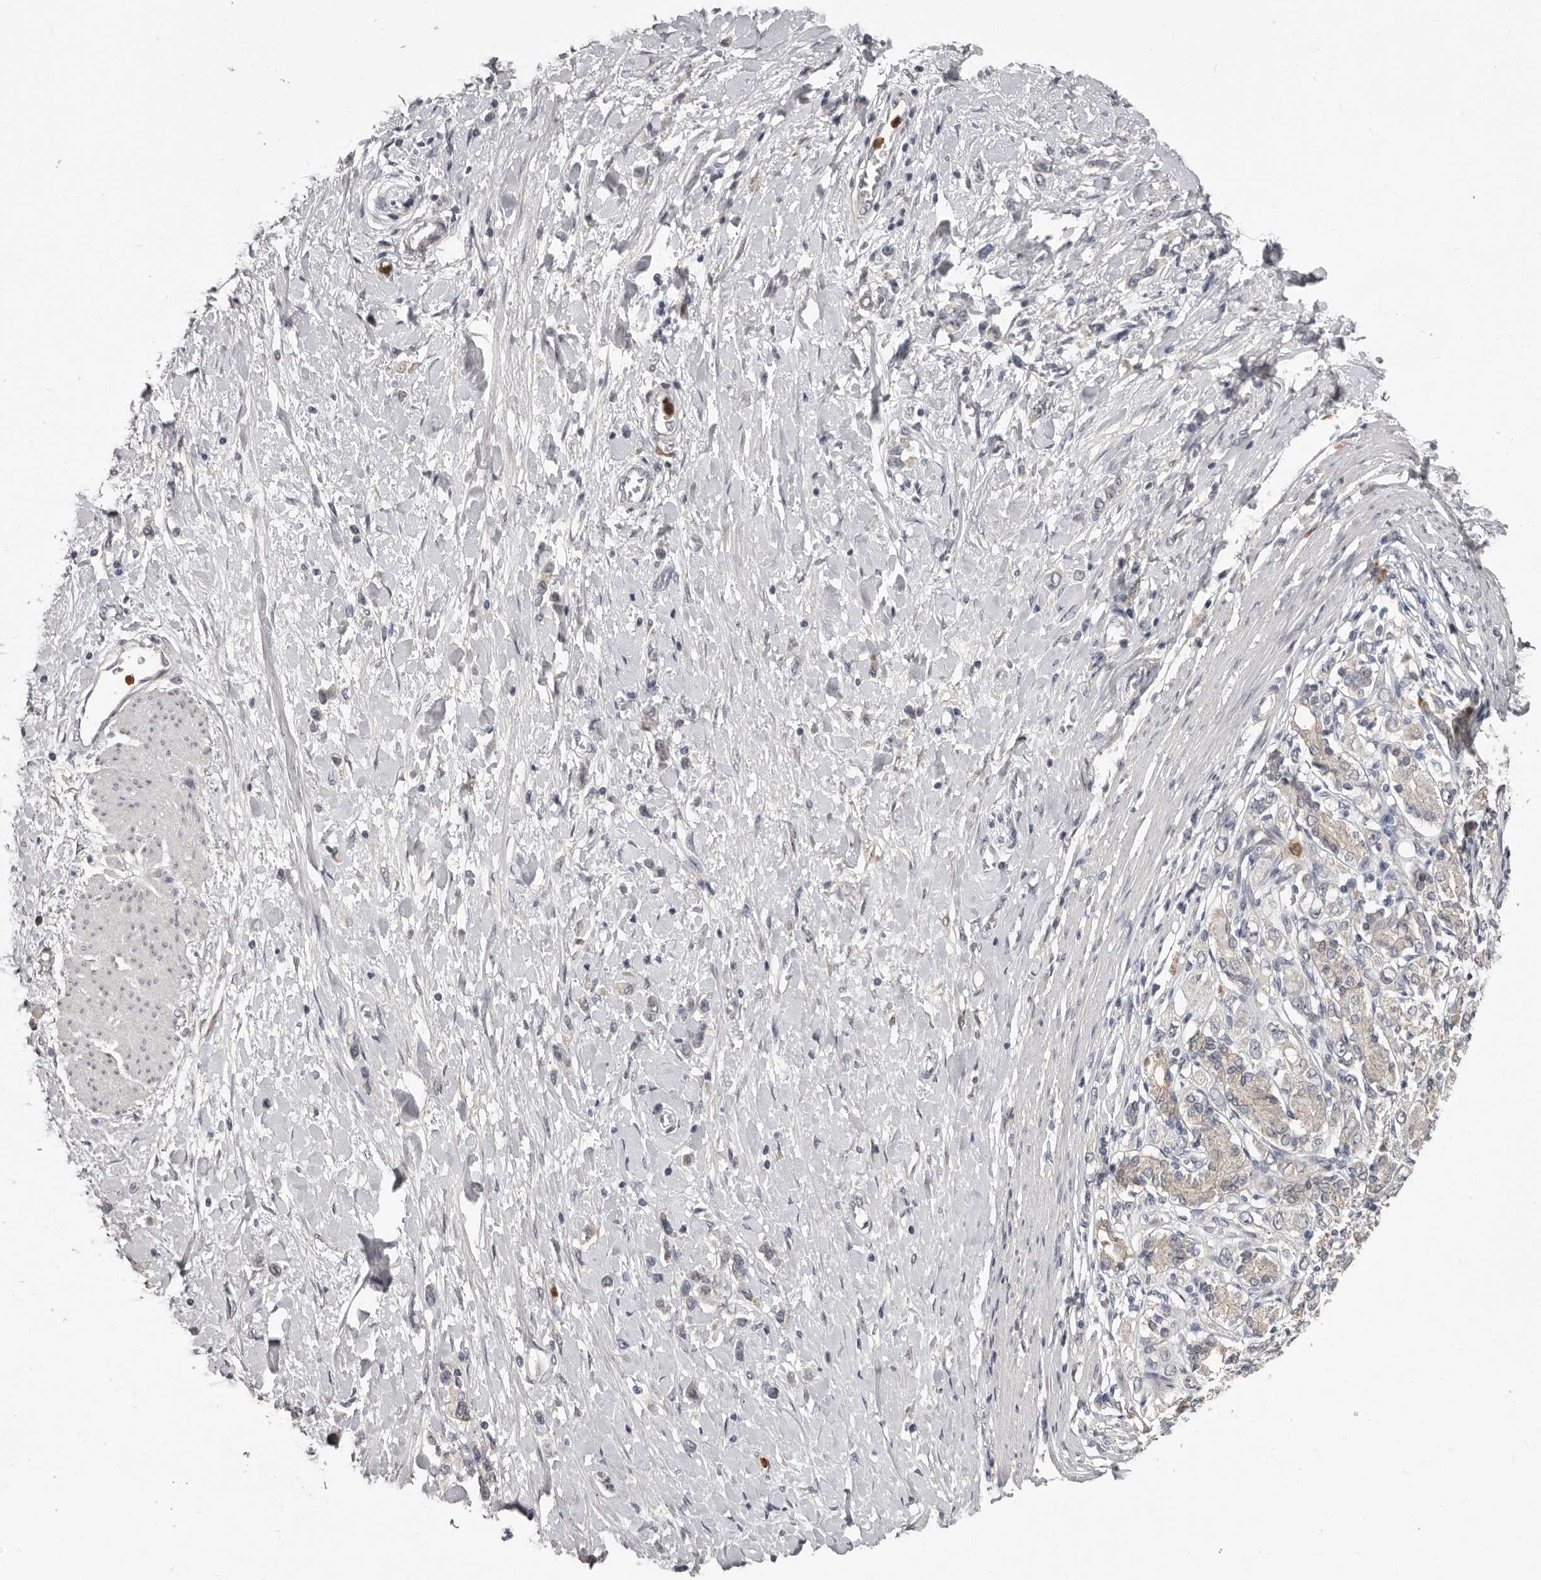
{"staining": {"intensity": "negative", "quantity": "none", "location": "none"}, "tissue": "stomach cancer", "cell_type": "Tumor cells", "image_type": "cancer", "snomed": [{"axis": "morphology", "description": "Adenocarcinoma, NOS"}, {"axis": "topography", "description": "Stomach"}], "caption": "Immunohistochemistry of human stomach cancer (adenocarcinoma) demonstrates no positivity in tumor cells.", "gene": "GPR157", "patient": {"sex": "female", "age": 65}}